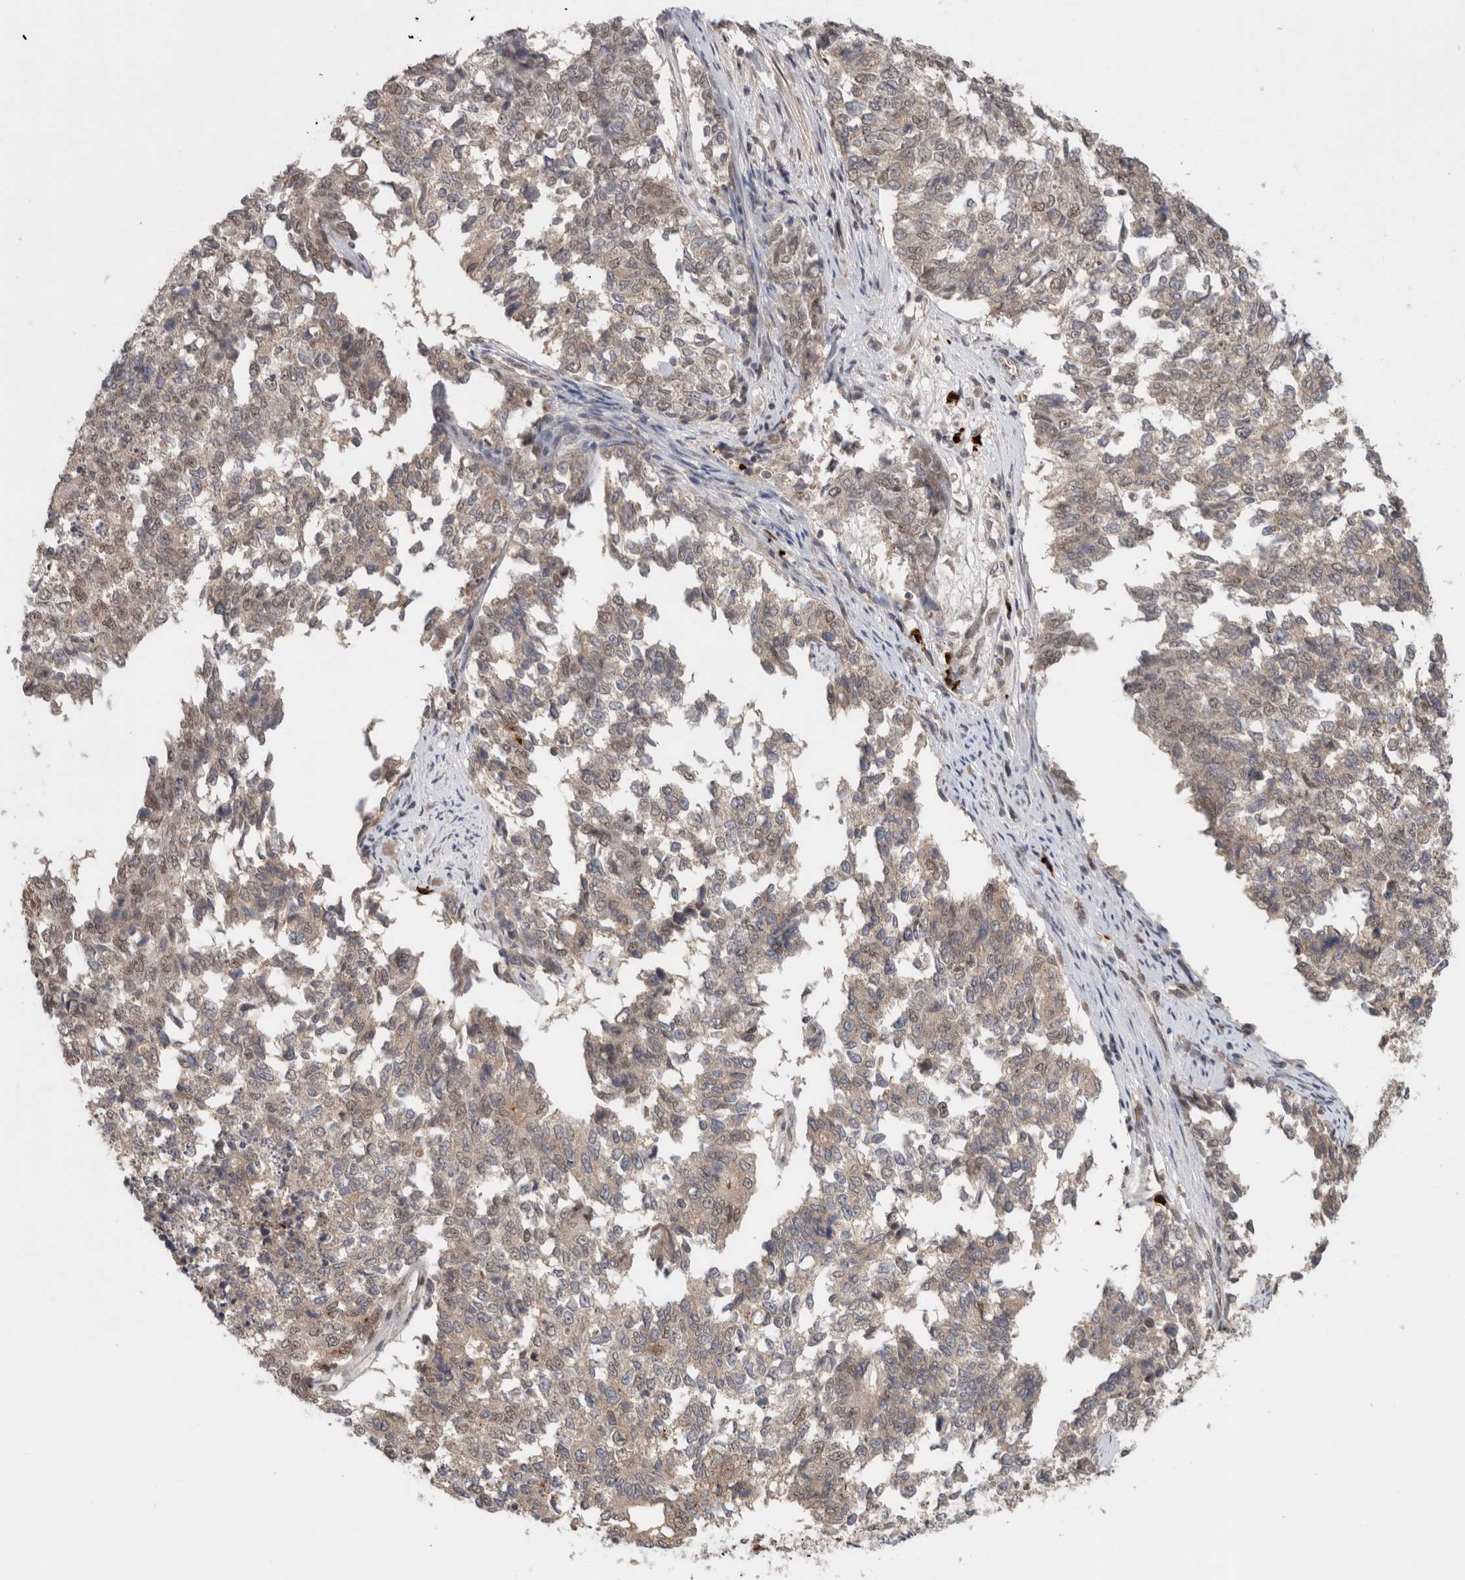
{"staining": {"intensity": "weak", "quantity": "<25%", "location": "cytoplasmic/membranous,nuclear"}, "tissue": "cervical cancer", "cell_type": "Tumor cells", "image_type": "cancer", "snomed": [{"axis": "morphology", "description": "Squamous cell carcinoma, NOS"}, {"axis": "topography", "description": "Cervix"}], "caption": "IHC image of human cervical cancer (squamous cell carcinoma) stained for a protein (brown), which exhibits no positivity in tumor cells.", "gene": "MPHOSPH6", "patient": {"sex": "female", "age": 63}}